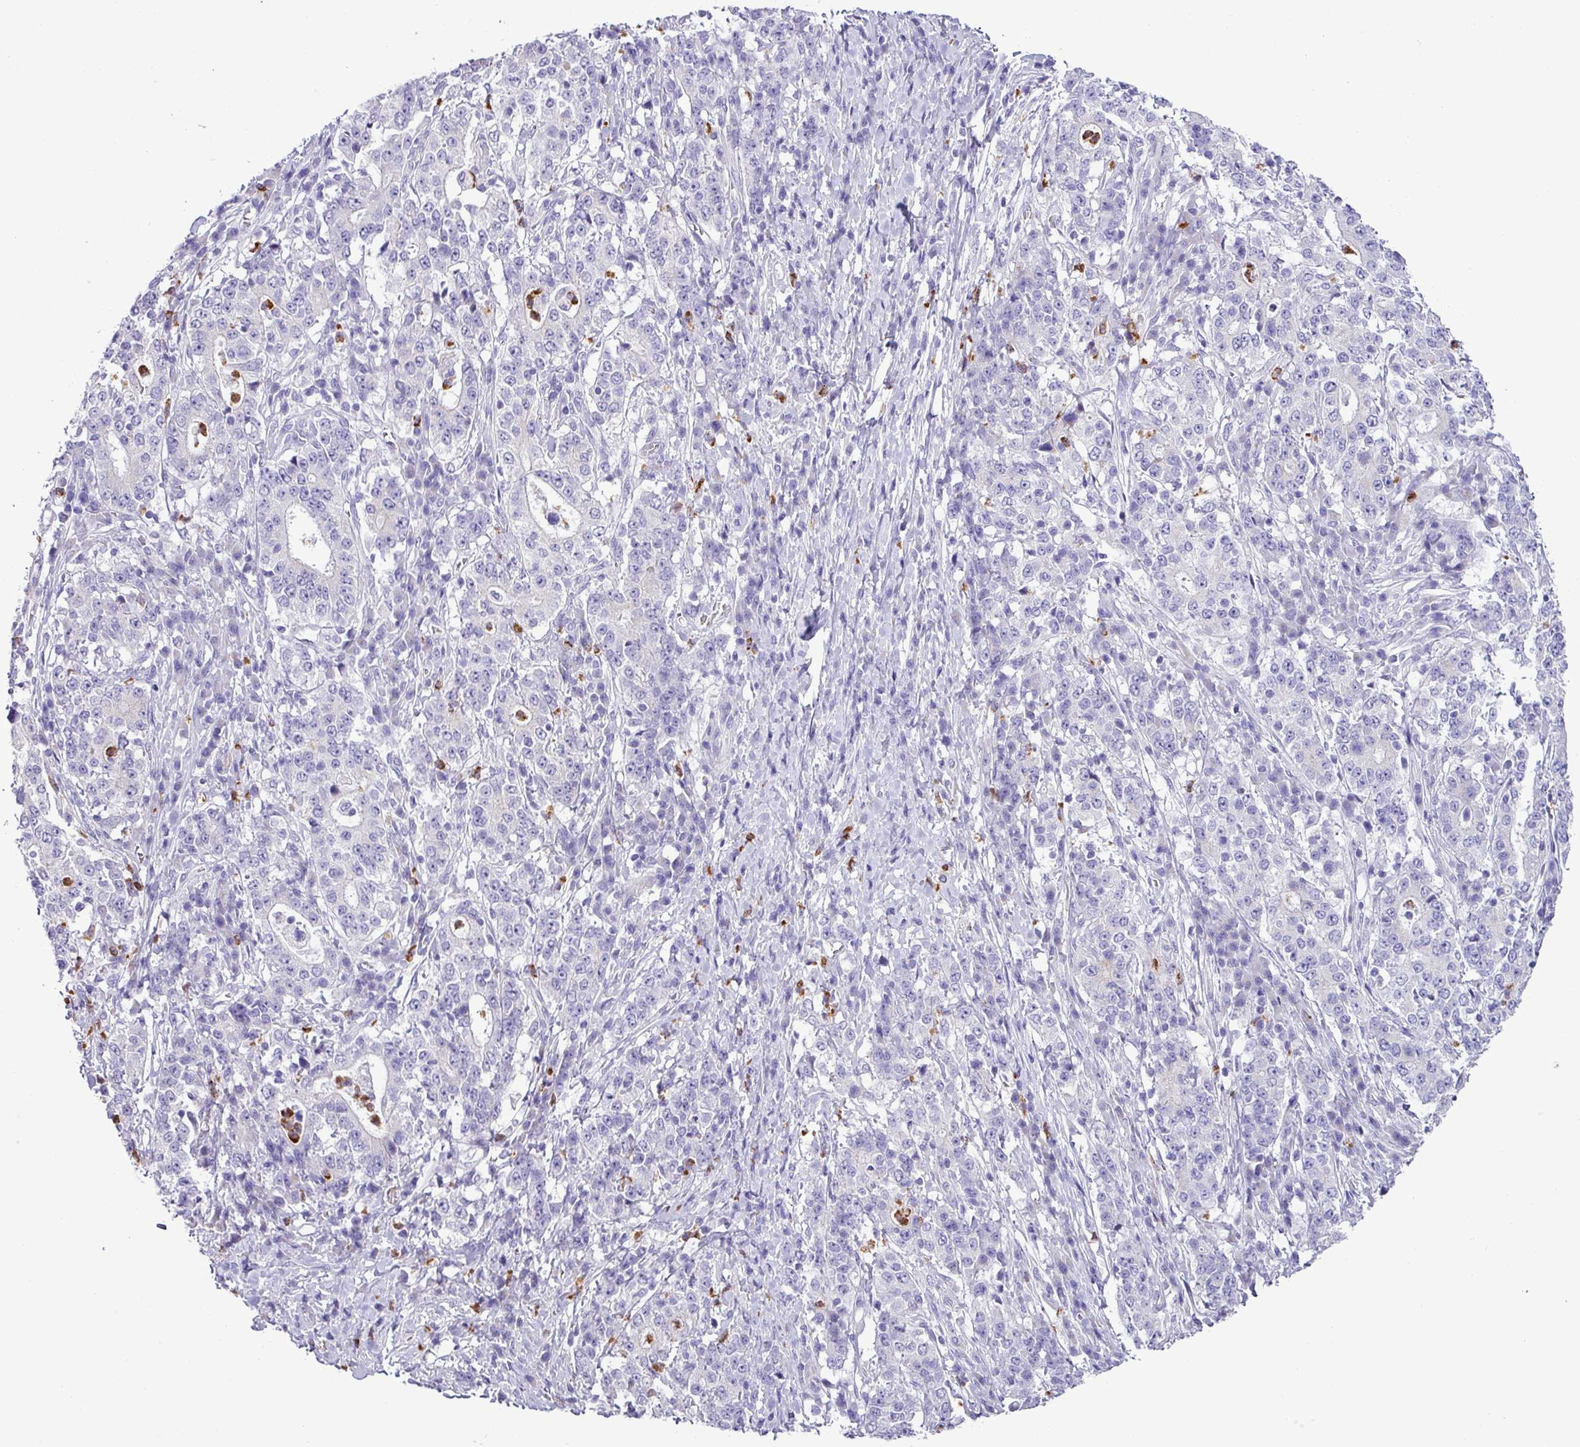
{"staining": {"intensity": "negative", "quantity": "none", "location": "none"}, "tissue": "stomach cancer", "cell_type": "Tumor cells", "image_type": "cancer", "snomed": [{"axis": "morphology", "description": "Normal tissue, NOS"}, {"axis": "morphology", "description": "Adenocarcinoma, NOS"}, {"axis": "topography", "description": "Stomach, upper"}, {"axis": "topography", "description": "Stomach"}], "caption": "The photomicrograph displays no significant positivity in tumor cells of stomach adenocarcinoma.", "gene": "ZSCAN5A", "patient": {"sex": "male", "age": 59}}